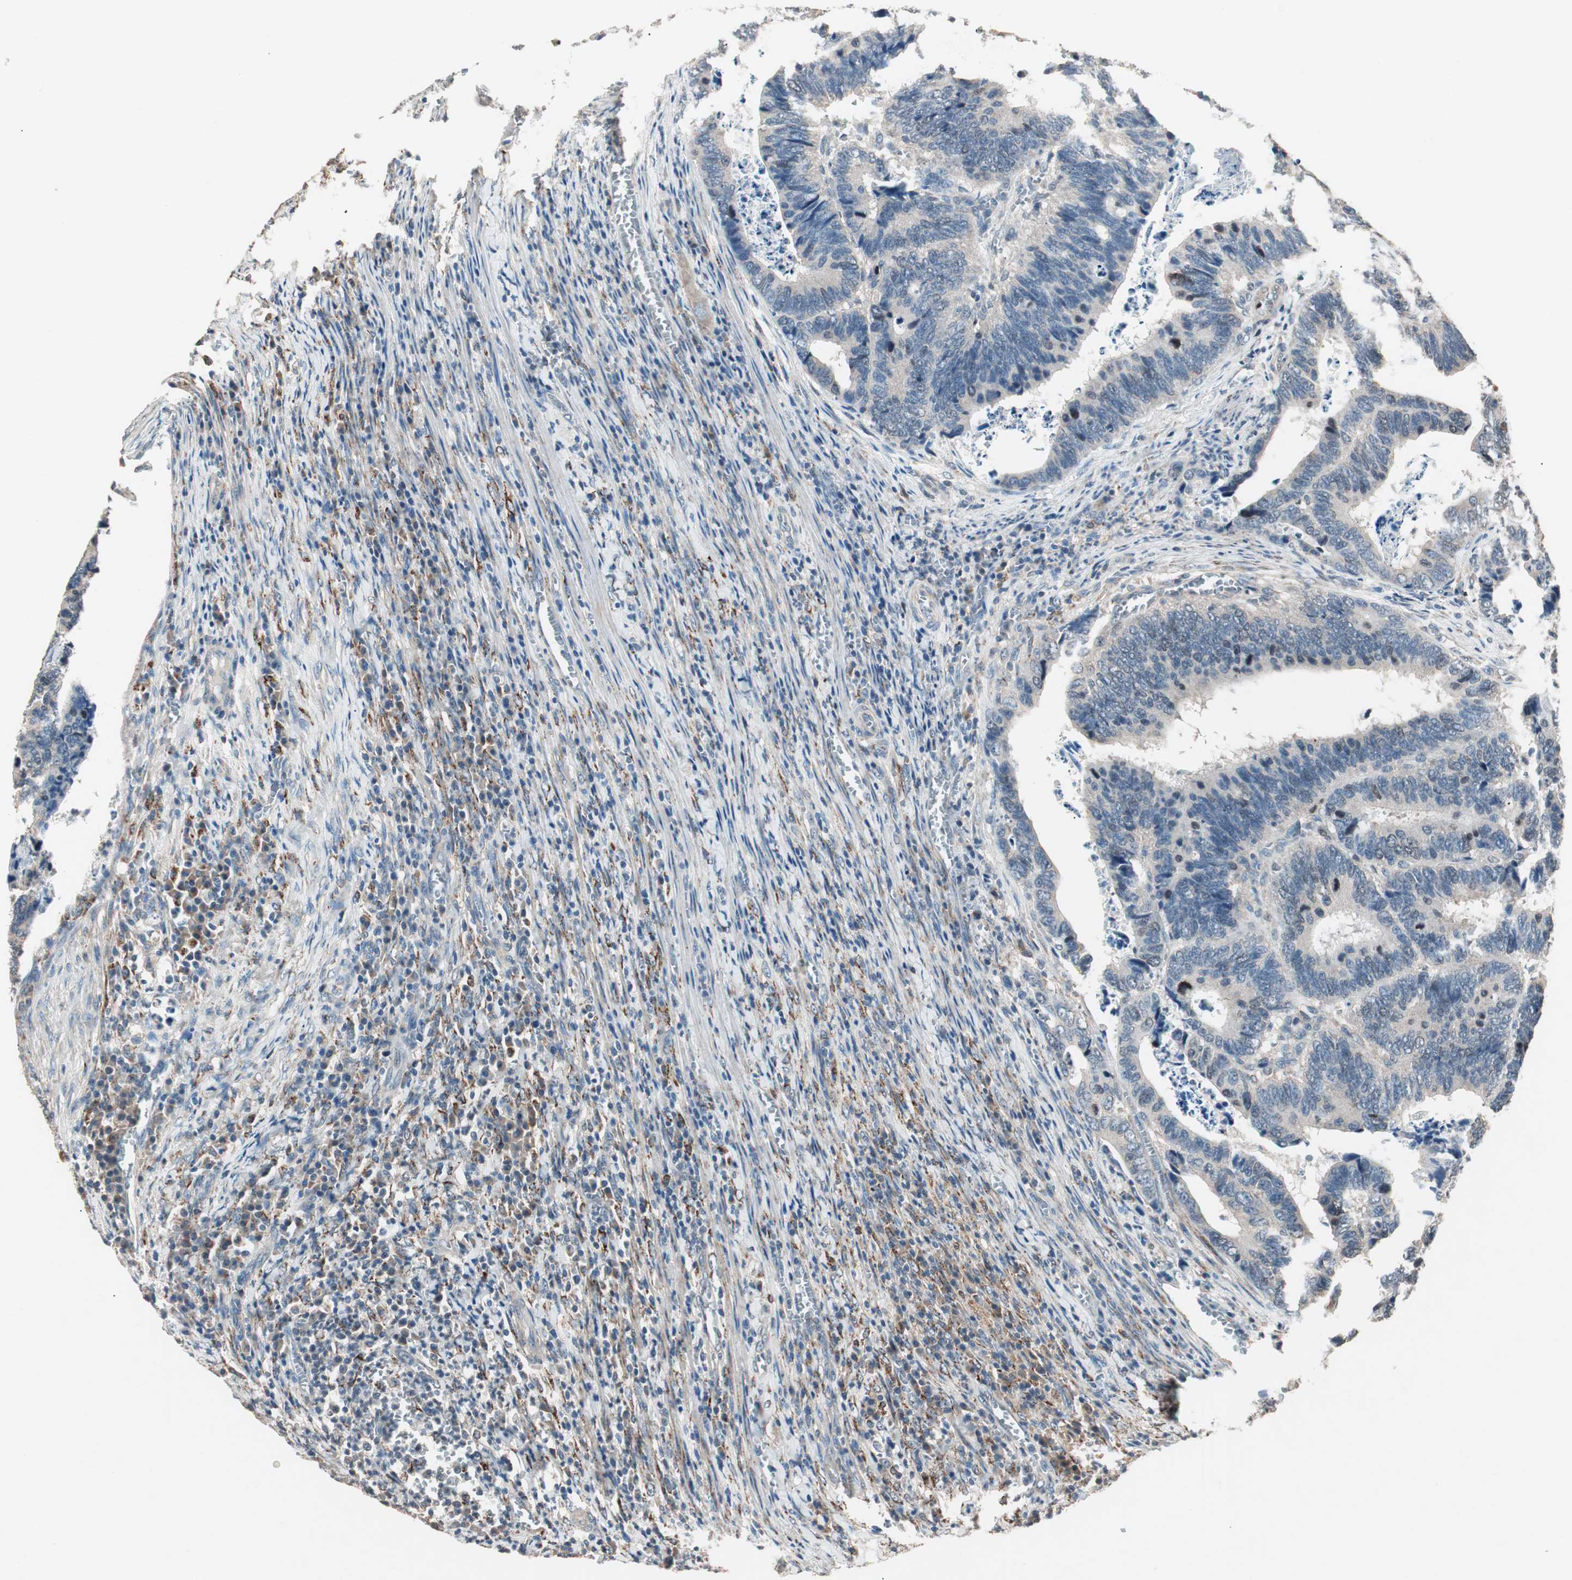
{"staining": {"intensity": "weak", "quantity": ">75%", "location": "cytoplasmic/membranous,nuclear"}, "tissue": "colorectal cancer", "cell_type": "Tumor cells", "image_type": "cancer", "snomed": [{"axis": "morphology", "description": "Adenocarcinoma, NOS"}, {"axis": "topography", "description": "Colon"}], "caption": "A brown stain labels weak cytoplasmic/membranous and nuclear expression of a protein in adenocarcinoma (colorectal) tumor cells.", "gene": "NFRKB", "patient": {"sex": "male", "age": 72}}